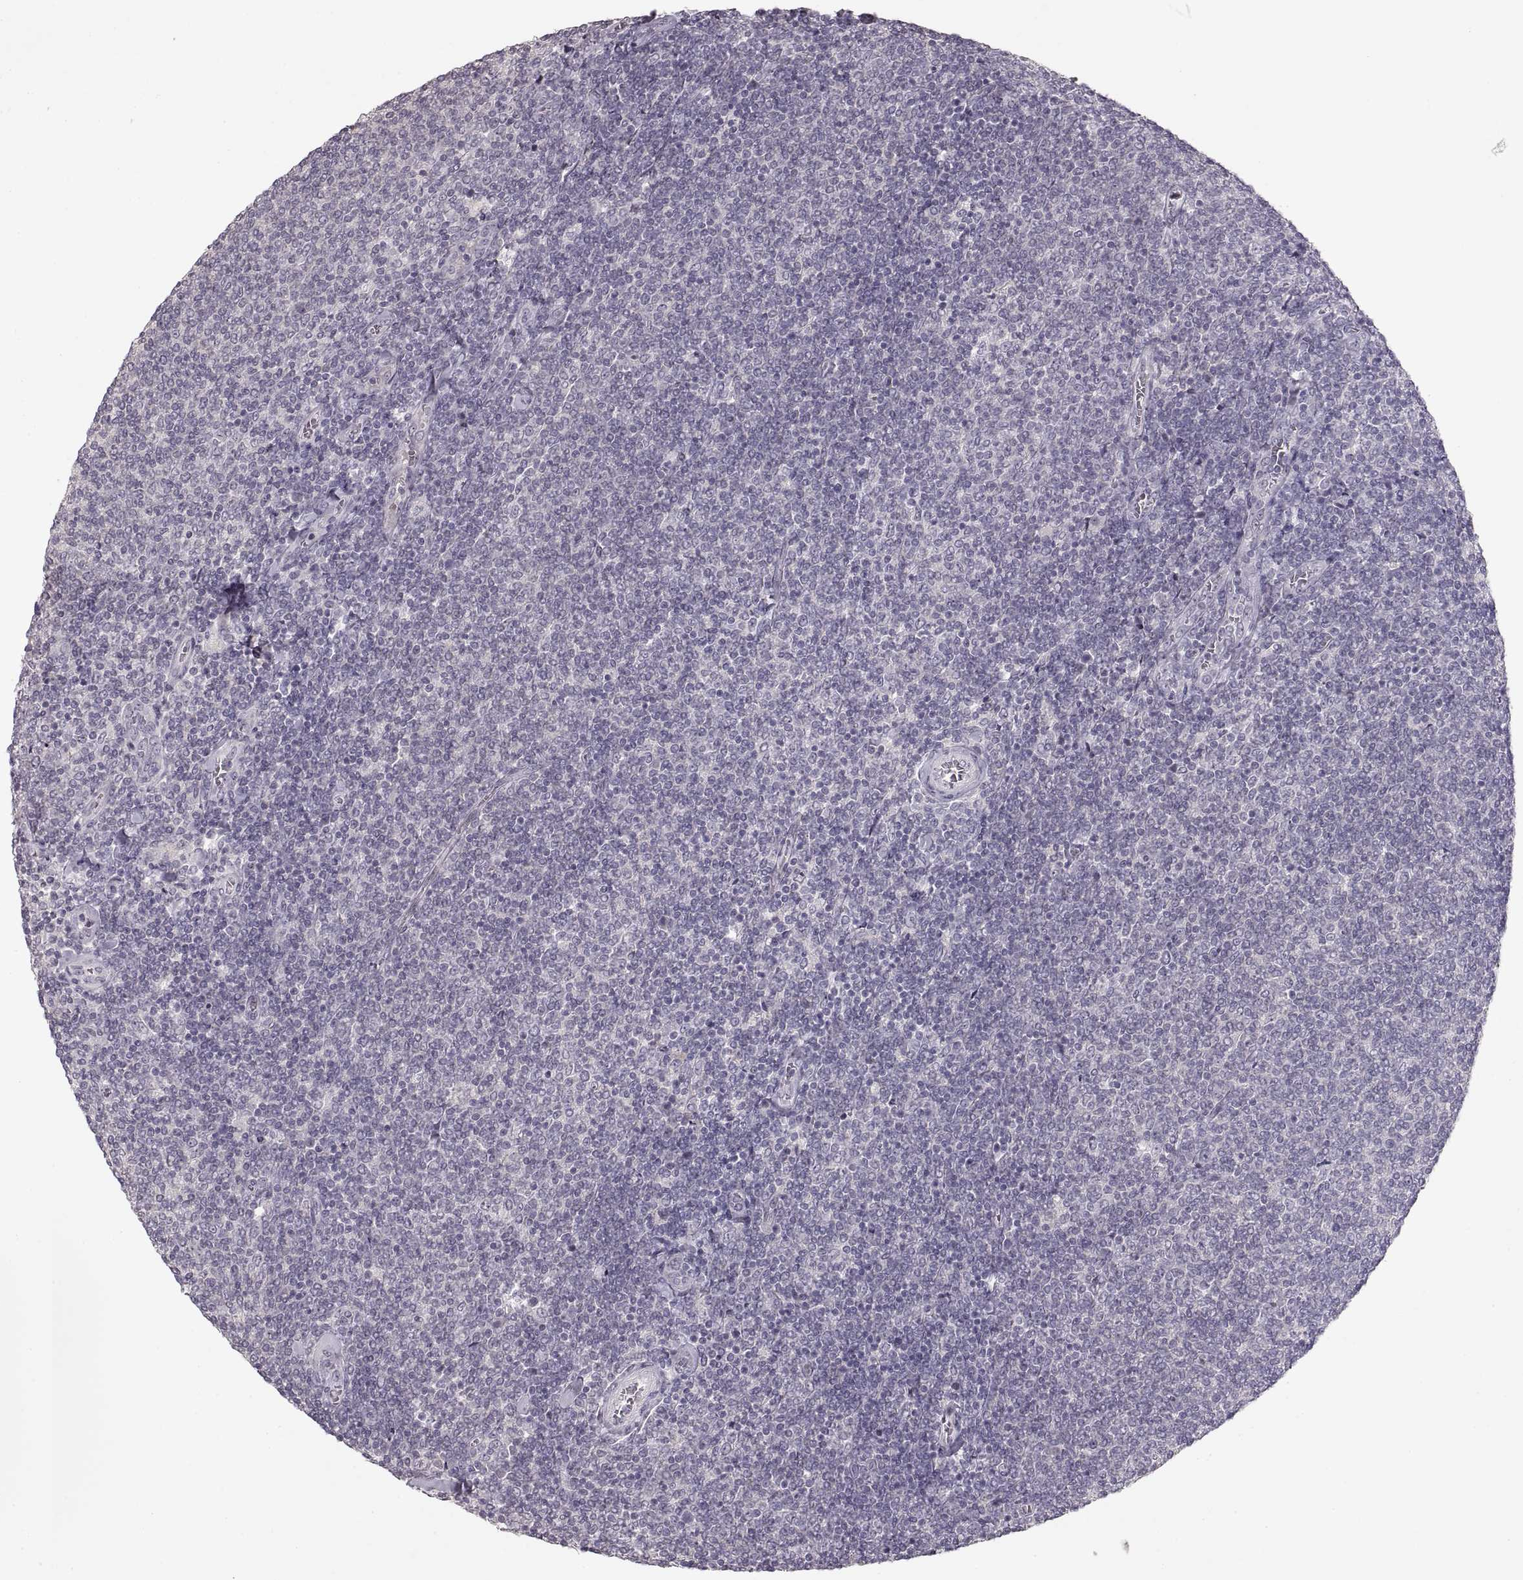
{"staining": {"intensity": "negative", "quantity": "none", "location": "none"}, "tissue": "lymphoma", "cell_type": "Tumor cells", "image_type": "cancer", "snomed": [{"axis": "morphology", "description": "Malignant lymphoma, non-Hodgkin's type, Low grade"}, {"axis": "topography", "description": "Lymph node"}], "caption": "Immunohistochemistry of human lymphoma displays no staining in tumor cells. The staining was performed using DAB to visualize the protein expression in brown, while the nuclei were stained in blue with hematoxylin (Magnification: 20x).", "gene": "PCSK2", "patient": {"sex": "male", "age": 52}}